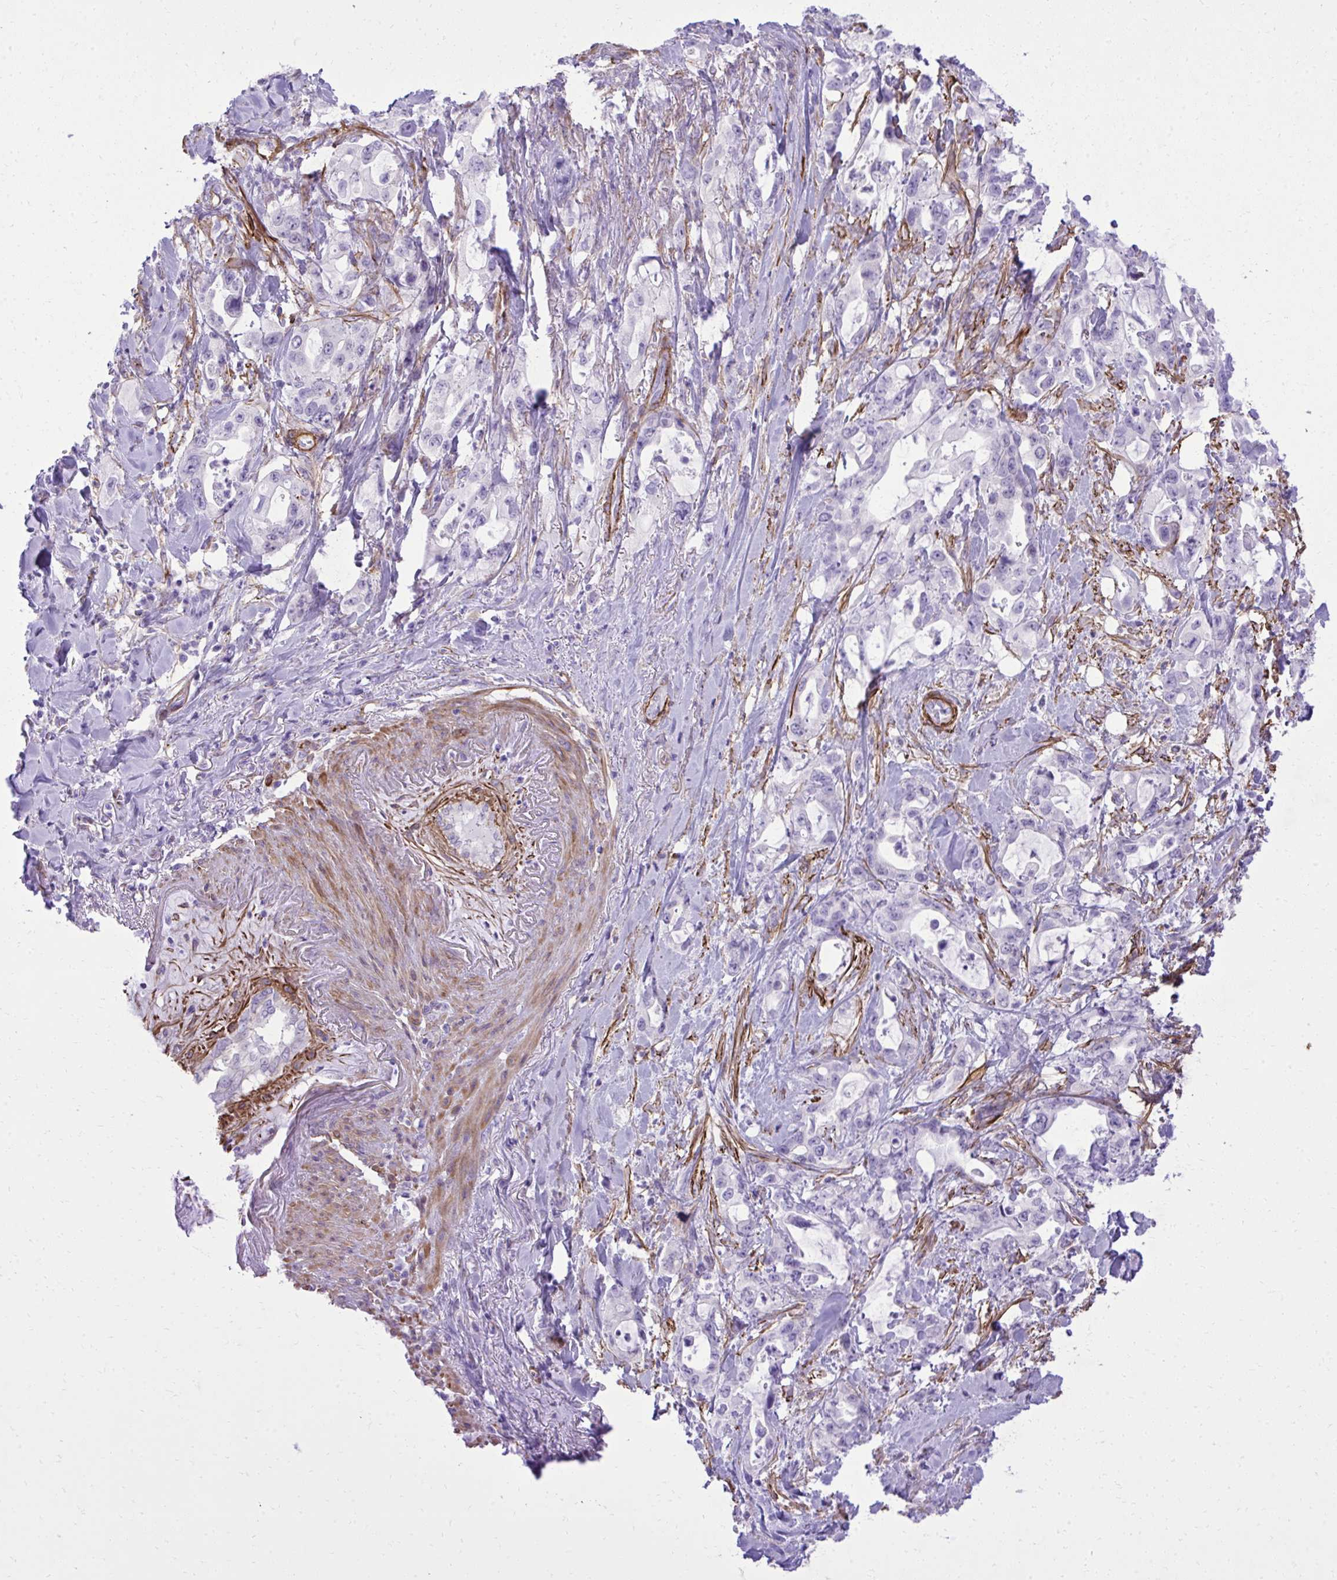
{"staining": {"intensity": "negative", "quantity": "none", "location": "none"}, "tissue": "pancreatic cancer", "cell_type": "Tumor cells", "image_type": "cancer", "snomed": [{"axis": "morphology", "description": "Adenocarcinoma, NOS"}, {"axis": "topography", "description": "Pancreas"}], "caption": "Photomicrograph shows no significant protein positivity in tumor cells of adenocarcinoma (pancreatic). The staining was performed using DAB (3,3'-diaminobenzidine) to visualize the protein expression in brown, while the nuclei were stained in blue with hematoxylin (Magnification: 20x).", "gene": "PITPNM3", "patient": {"sex": "female", "age": 61}}